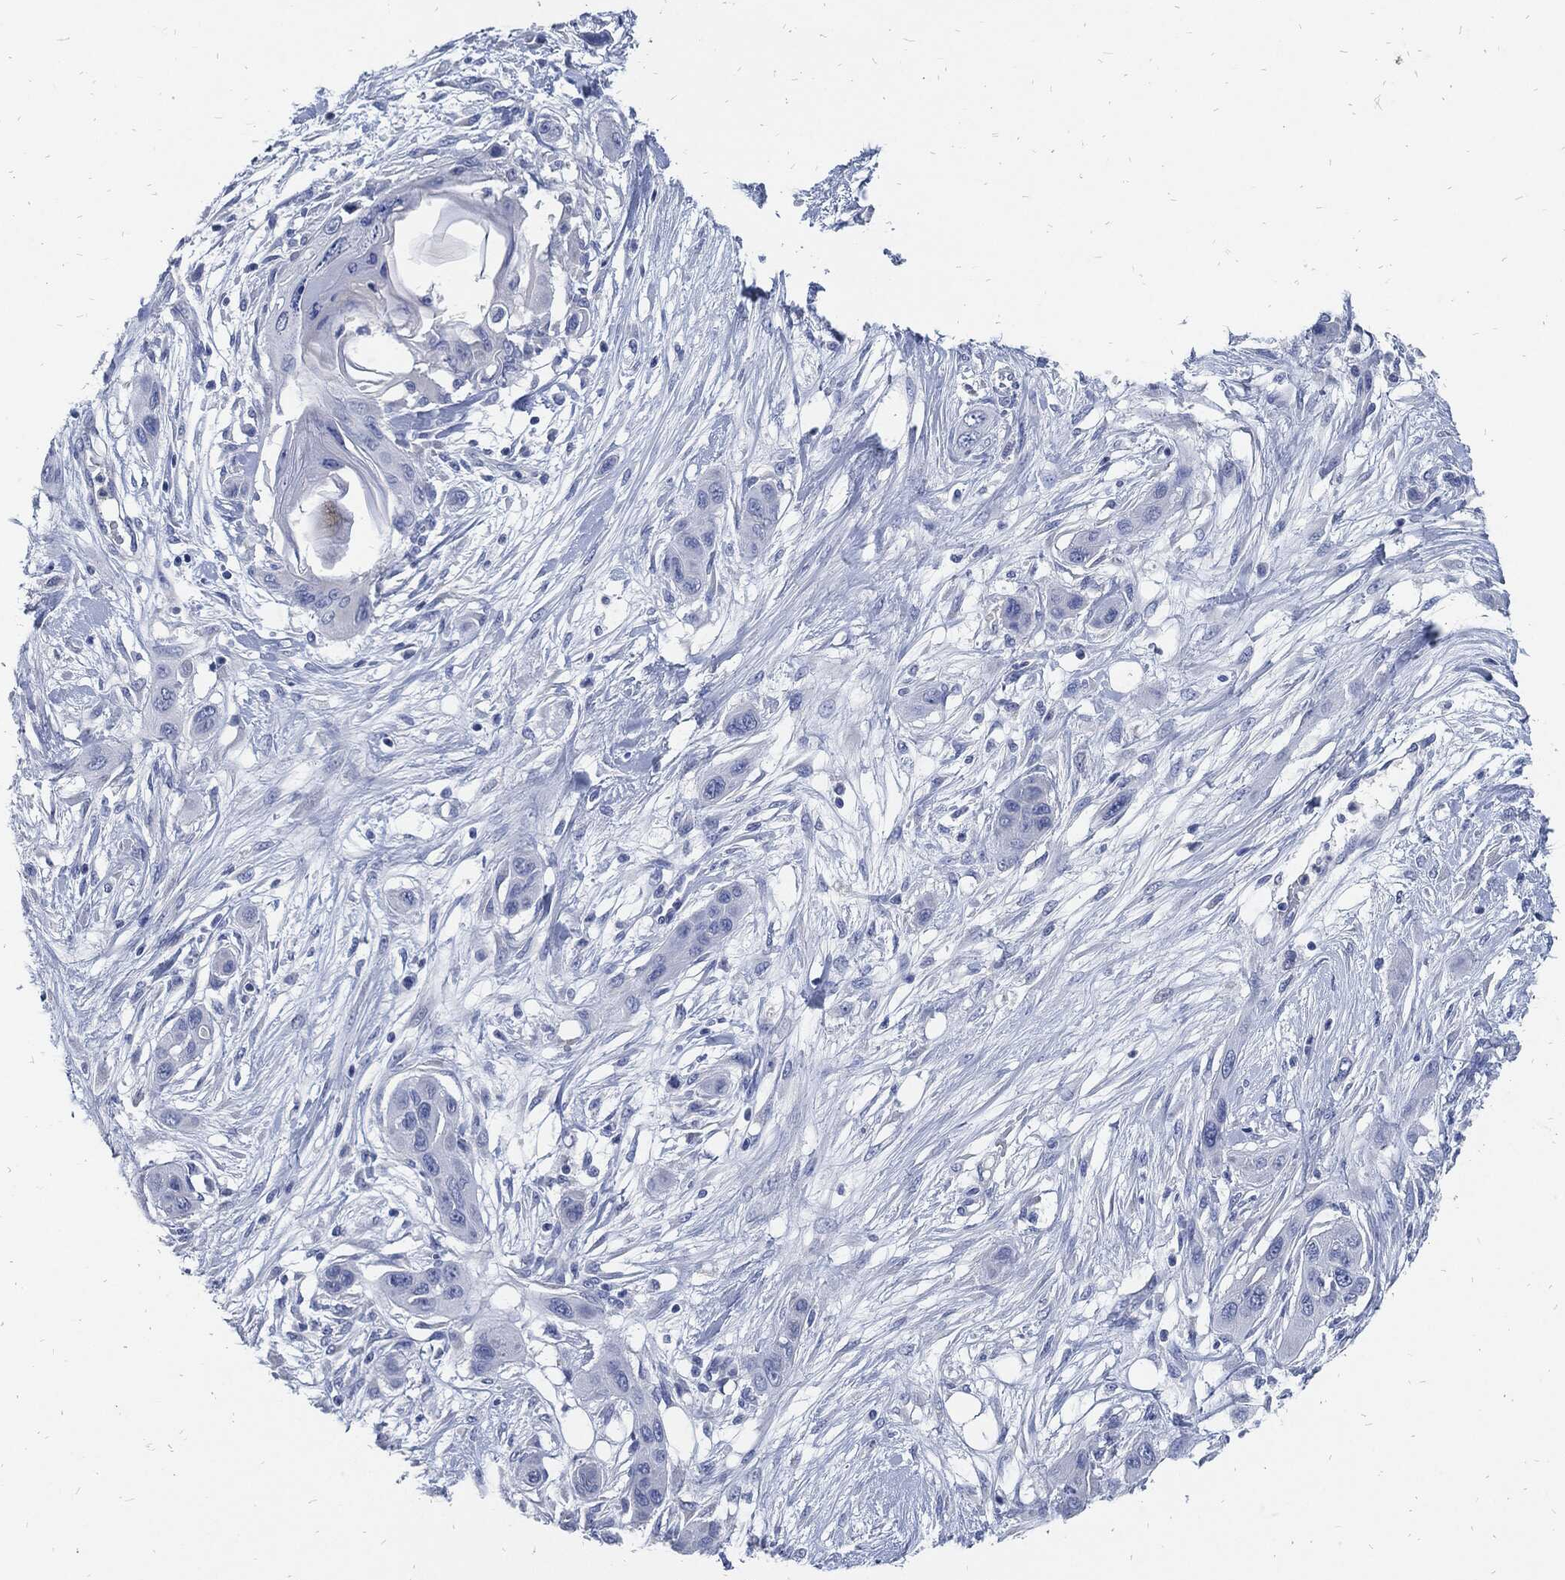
{"staining": {"intensity": "negative", "quantity": "none", "location": "none"}, "tissue": "skin cancer", "cell_type": "Tumor cells", "image_type": "cancer", "snomed": [{"axis": "morphology", "description": "Squamous cell carcinoma, NOS"}, {"axis": "topography", "description": "Skin"}], "caption": "Immunohistochemical staining of human skin cancer (squamous cell carcinoma) exhibits no significant expression in tumor cells.", "gene": "FABP4", "patient": {"sex": "male", "age": 79}}